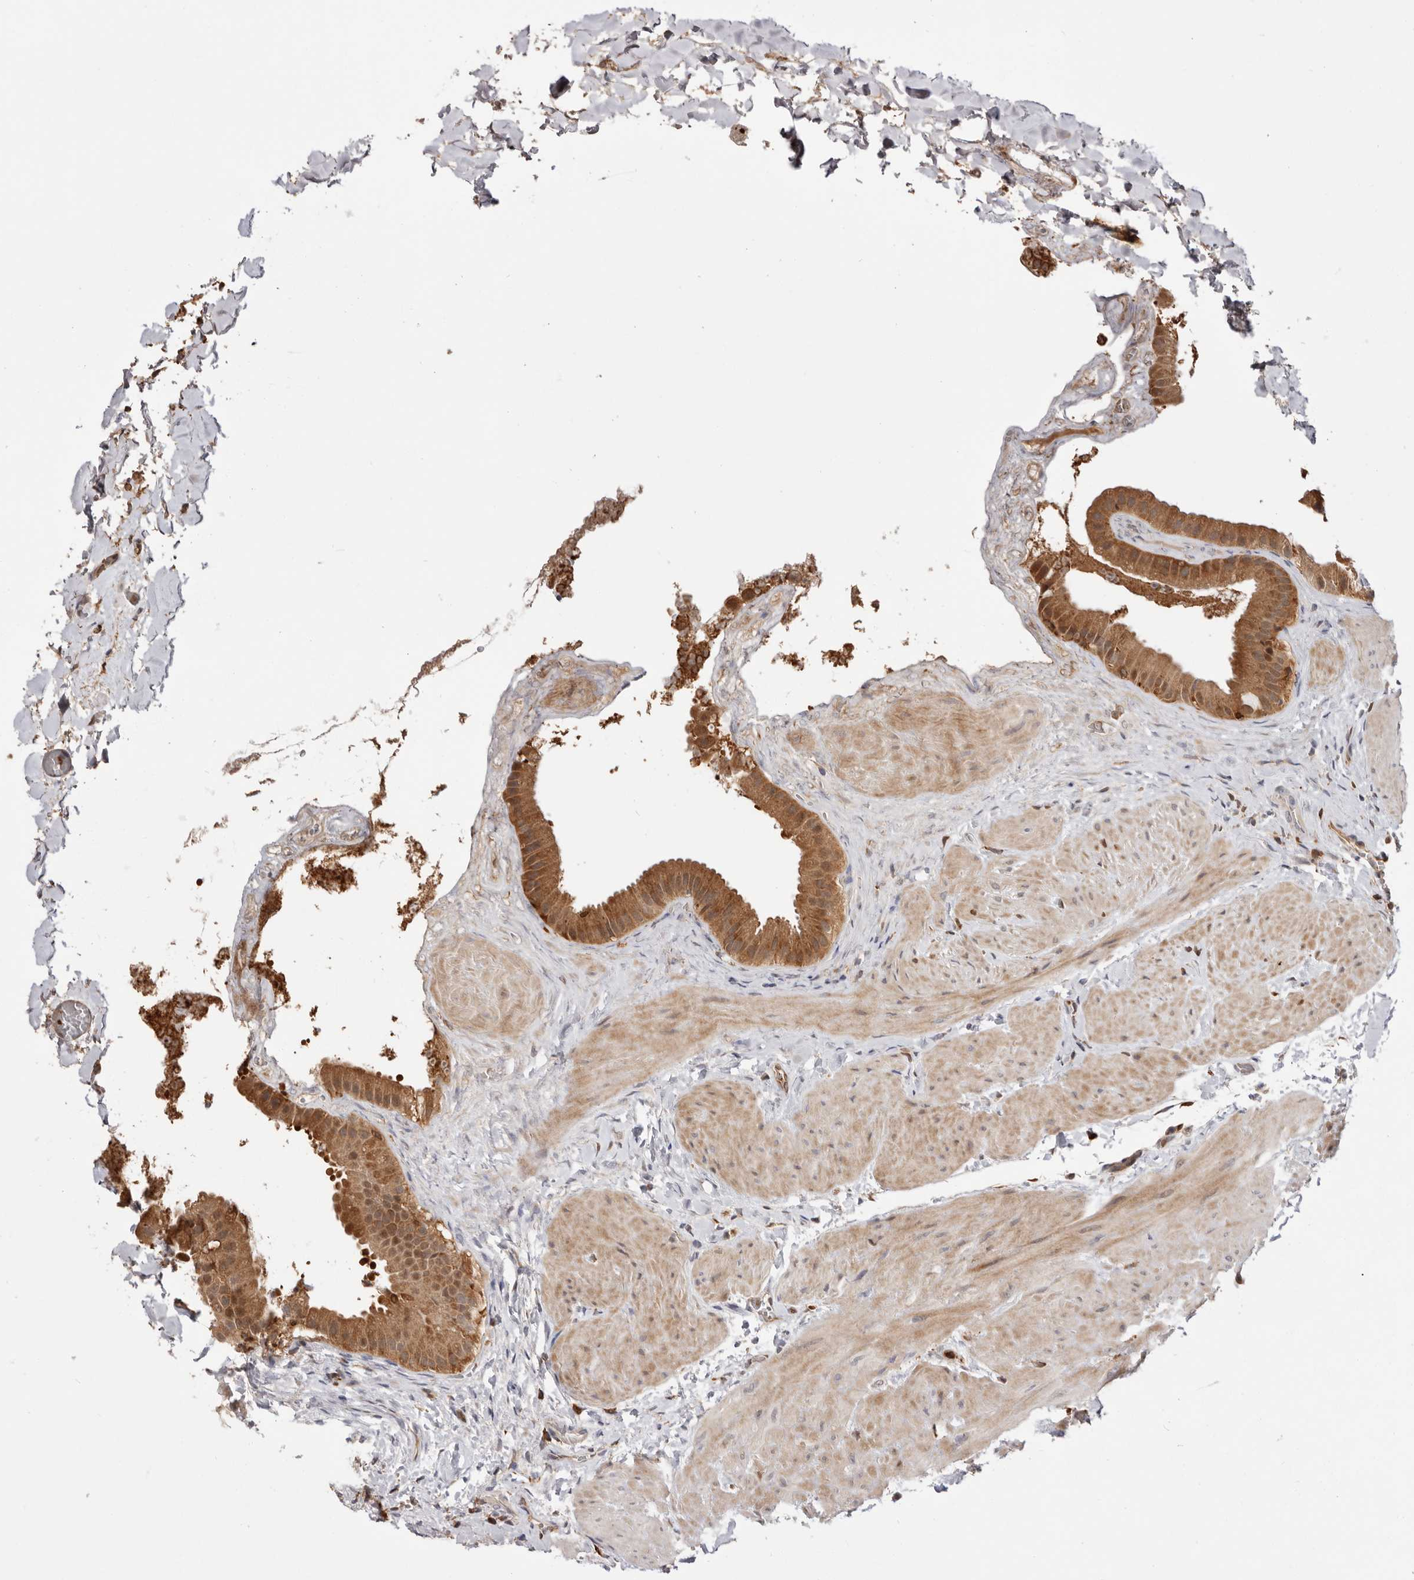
{"staining": {"intensity": "moderate", "quantity": ">75%", "location": "cytoplasmic/membranous"}, "tissue": "gallbladder", "cell_type": "Glandular cells", "image_type": "normal", "snomed": [{"axis": "morphology", "description": "Normal tissue, NOS"}, {"axis": "topography", "description": "Gallbladder"}], "caption": "Immunohistochemical staining of normal human gallbladder exhibits >75% levels of moderate cytoplasmic/membranous protein expression in approximately >75% of glandular cells. The staining was performed using DAB (3,3'-diaminobenzidine) to visualize the protein expression in brown, while the nuclei were stained in blue with hematoxylin (Magnification: 20x).", "gene": "RNF213", "patient": {"sex": "male", "age": 55}}